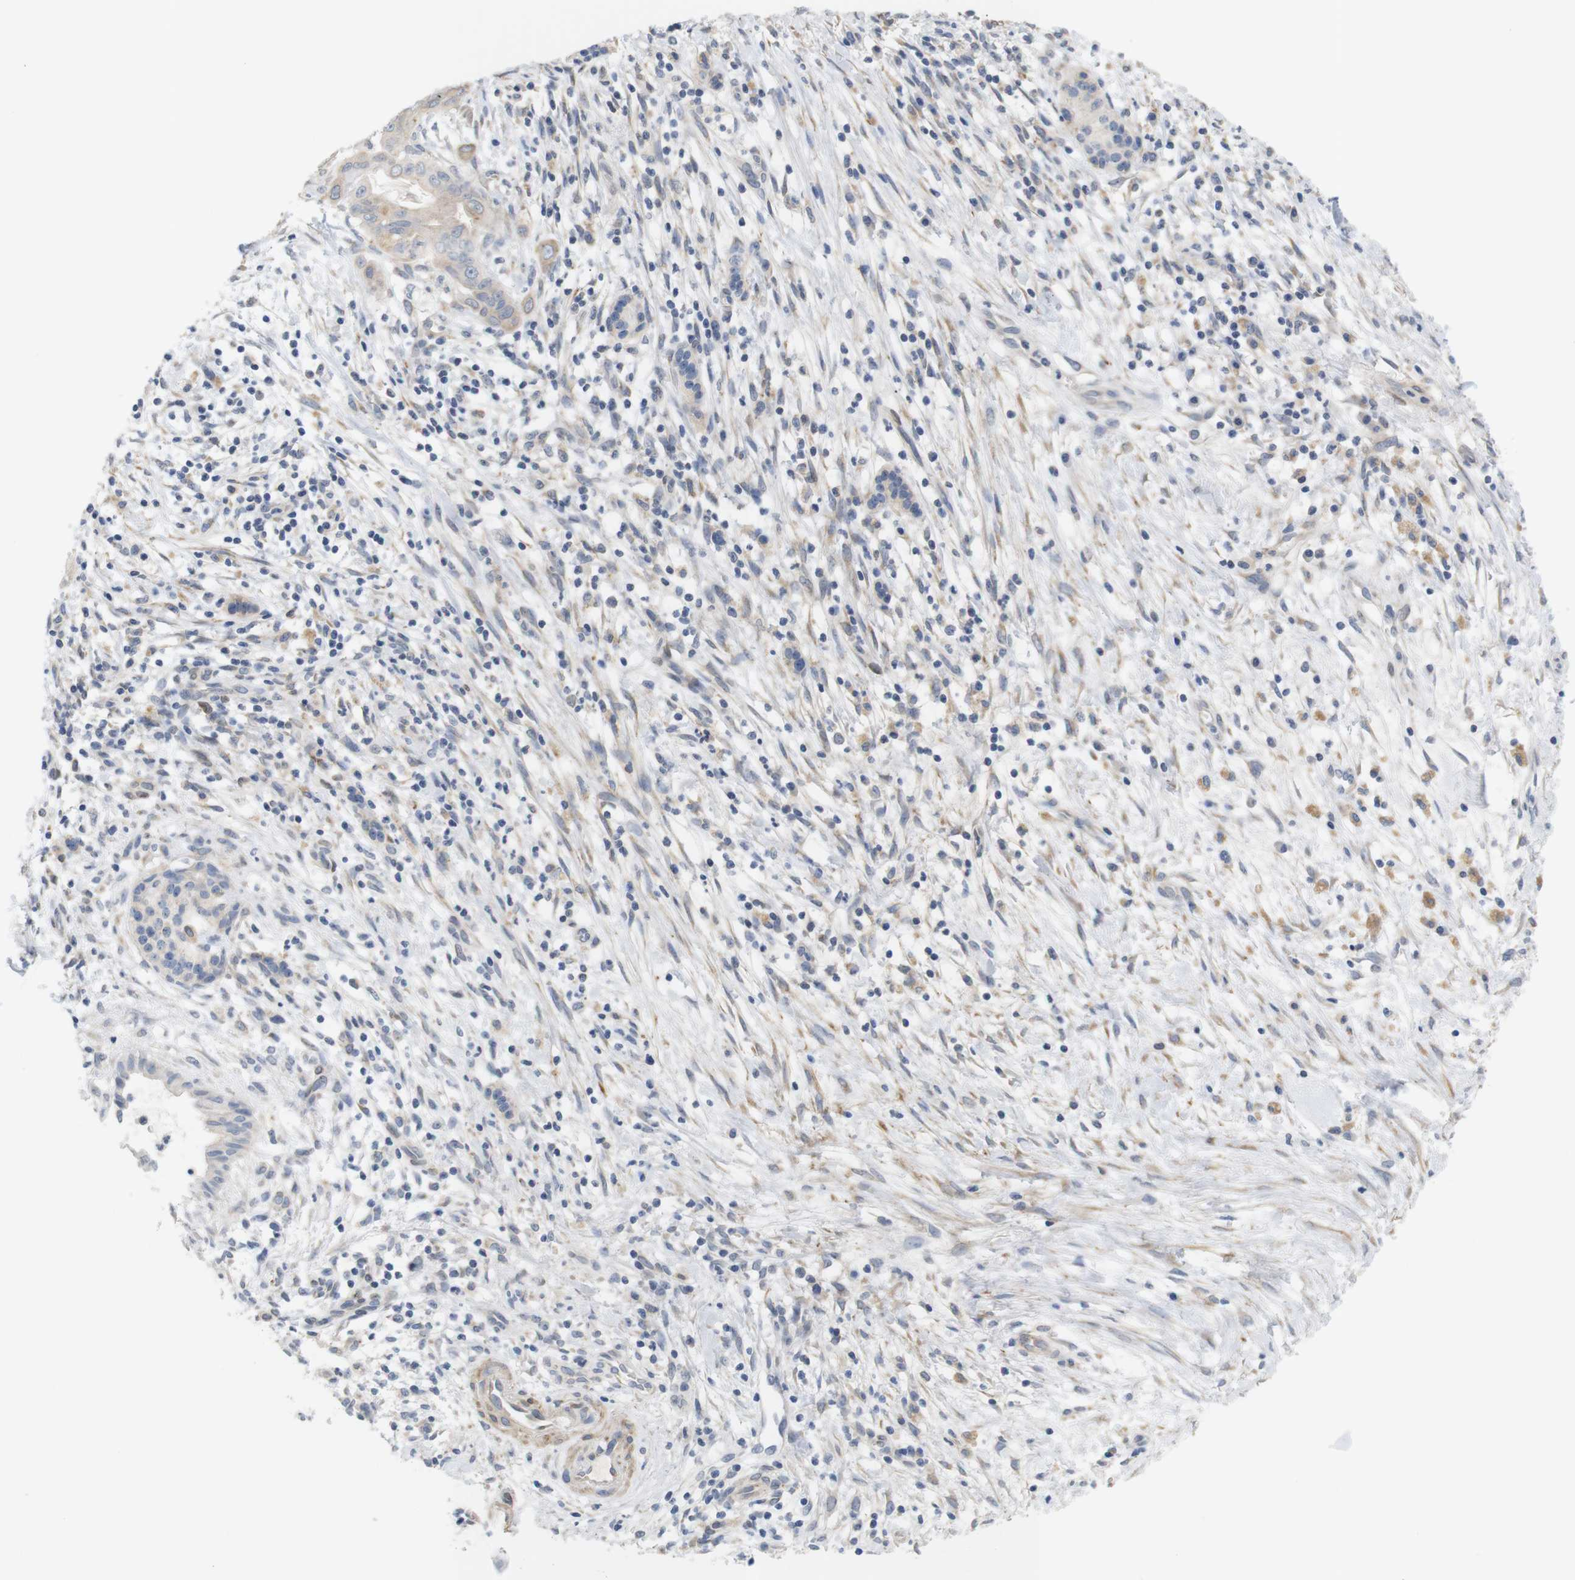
{"staining": {"intensity": "negative", "quantity": "none", "location": "none"}, "tissue": "pancreatic cancer", "cell_type": "Tumor cells", "image_type": "cancer", "snomed": [{"axis": "morphology", "description": "Adenocarcinoma, NOS"}, {"axis": "topography", "description": "Pancreas"}], "caption": "This photomicrograph is of pancreatic cancer (adenocarcinoma) stained with immunohistochemistry (IHC) to label a protein in brown with the nuclei are counter-stained blue. There is no staining in tumor cells.", "gene": "ITPR1", "patient": {"sex": "female", "age": 75}}